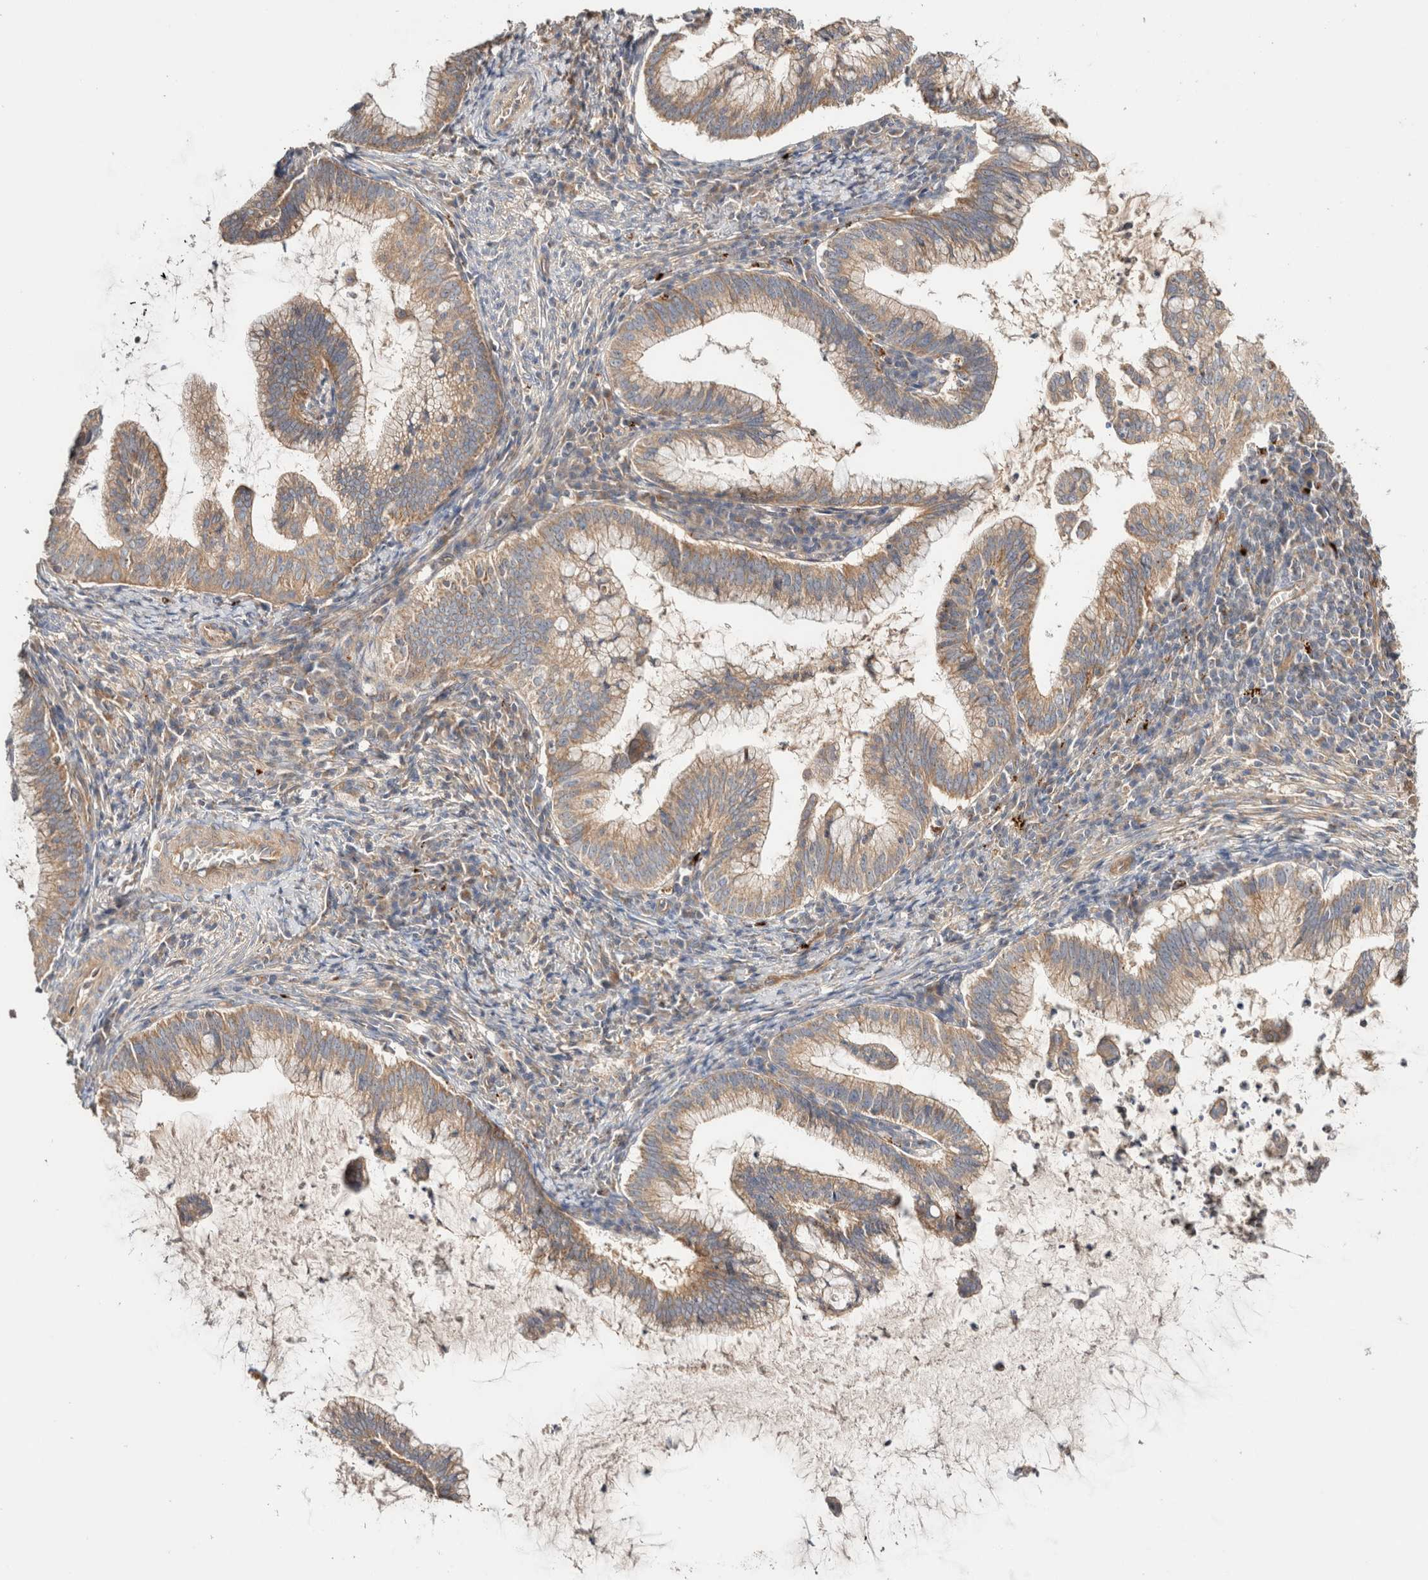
{"staining": {"intensity": "weak", "quantity": ">75%", "location": "cytoplasmic/membranous"}, "tissue": "cervical cancer", "cell_type": "Tumor cells", "image_type": "cancer", "snomed": [{"axis": "morphology", "description": "Adenocarcinoma, NOS"}, {"axis": "topography", "description": "Cervix"}], "caption": "Brown immunohistochemical staining in human cervical cancer (adenocarcinoma) shows weak cytoplasmic/membranous positivity in approximately >75% of tumor cells.", "gene": "B3GNTL1", "patient": {"sex": "female", "age": 36}}